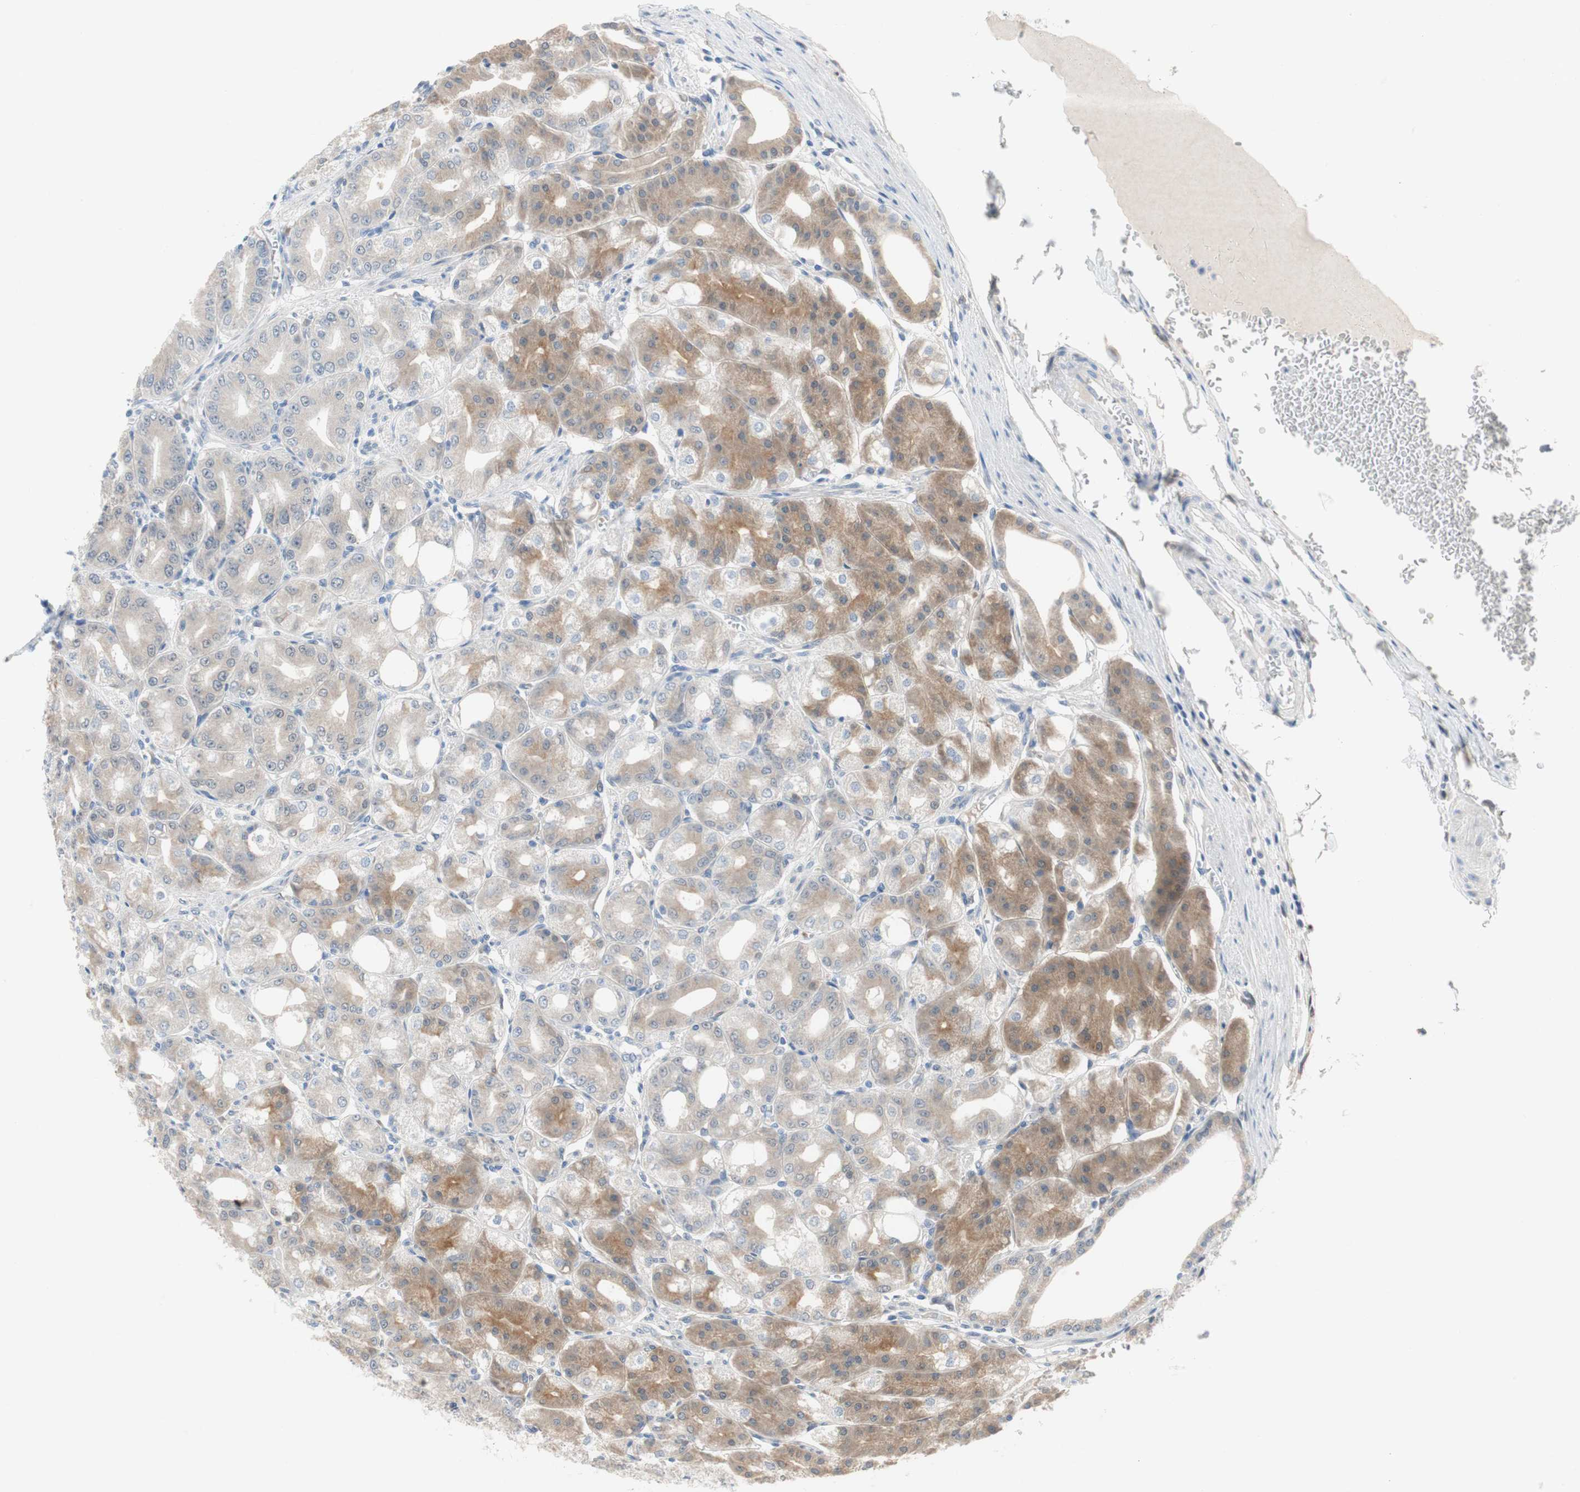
{"staining": {"intensity": "moderate", "quantity": "25%-75%", "location": "cytoplasmic/membranous"}, "tissue": "stomach", "cell_type": "Glandular cells", "image_type": "normal", "snomed": [{"axis": "morphology", "description": "Normal tissue, NOS"}, {"axis": "topography", "description": "Stomach, lower"}], "caption": "A brown stain highlights moderate cytoplasmic/membranous expression of a protein in glandular cells of normal human stomach. Nuclei are stained in blue.", "gene": "GRHL1", "patient": {"sex": "male", "age": 71}}